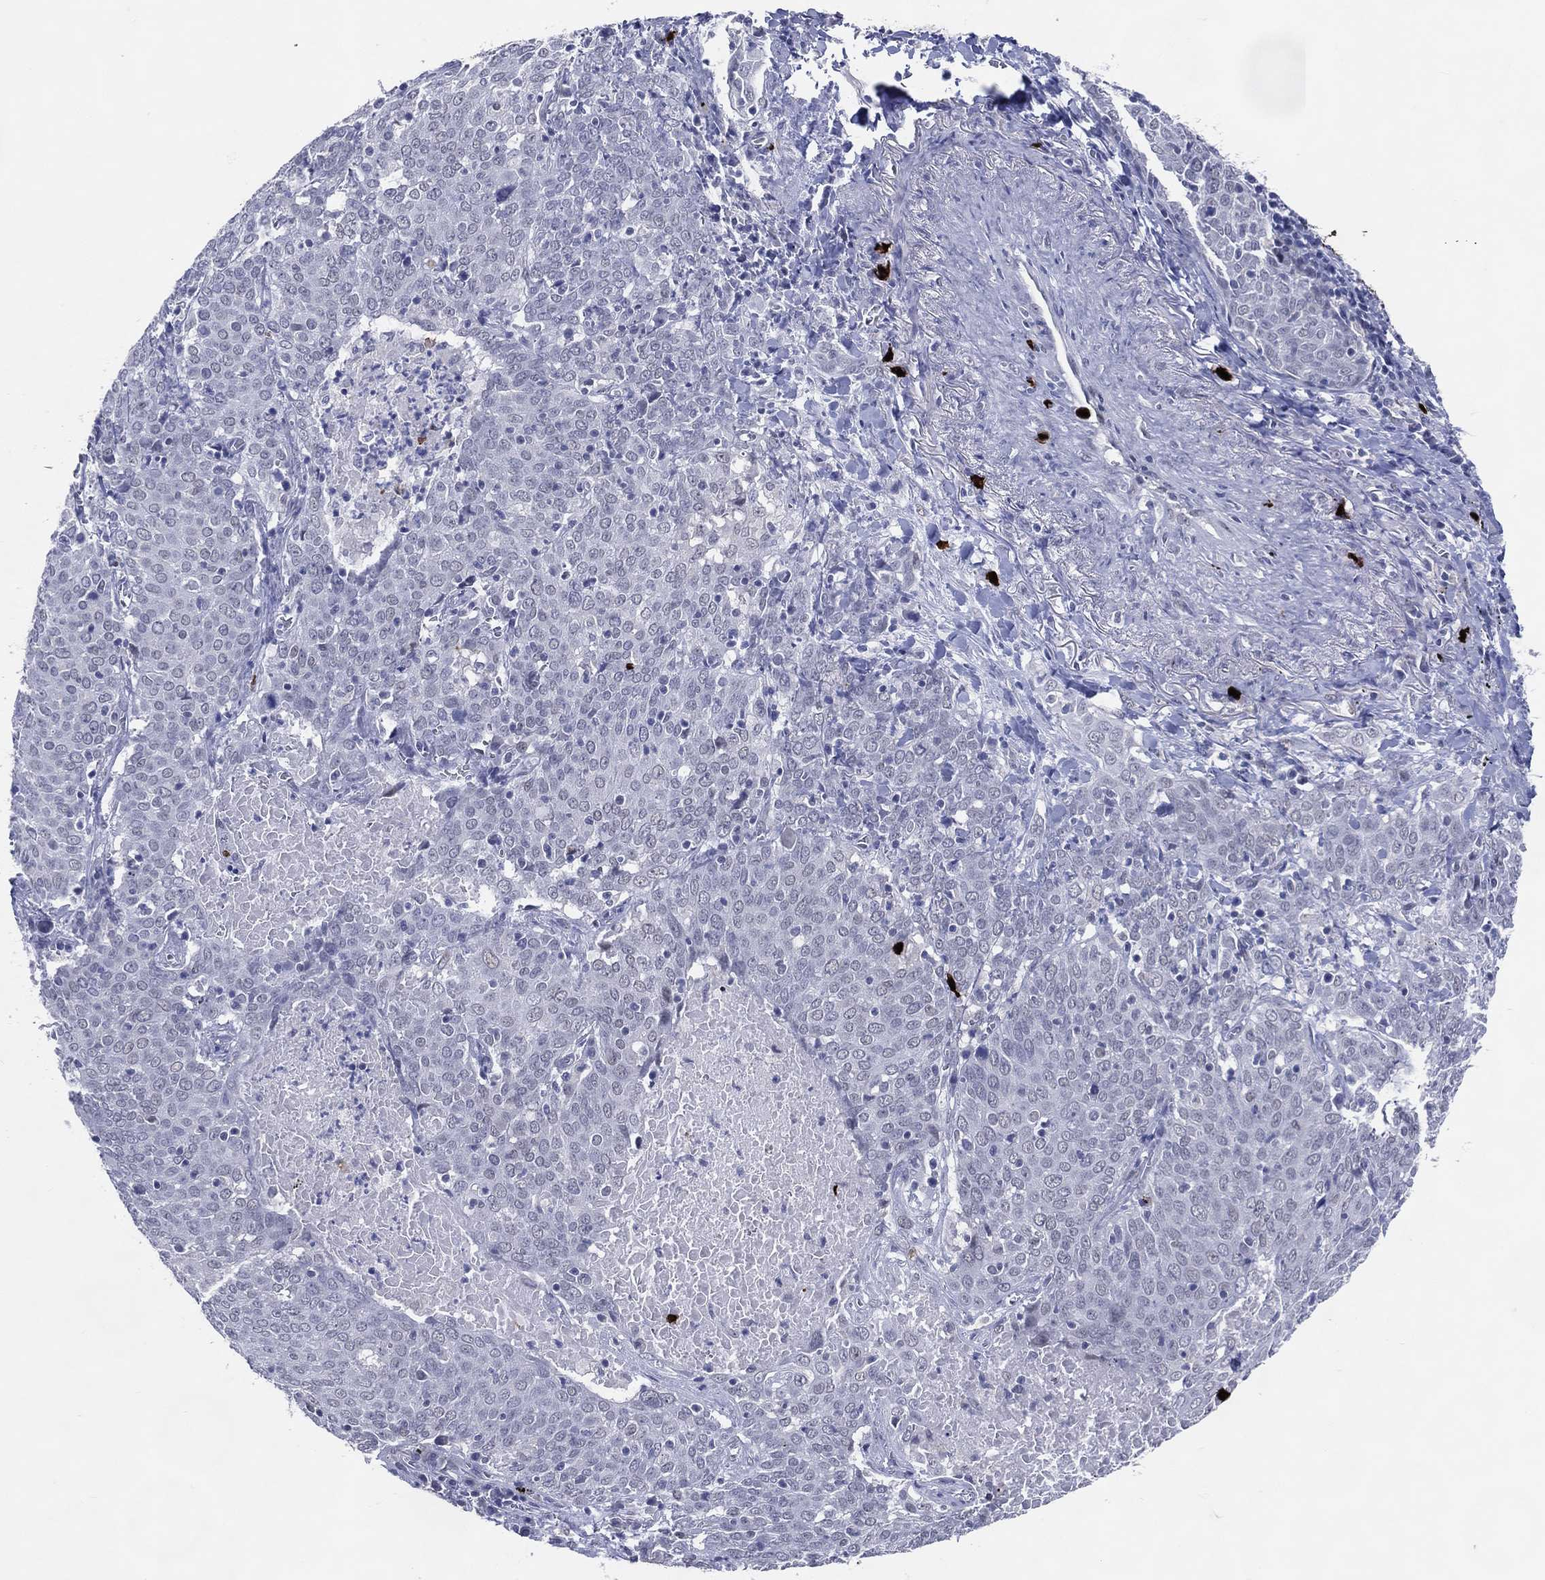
{"staining": {"intensity": "negative", "quantity": "none", "location": "none"}, "tissue": "lung cancer", "cell_type": "Tumor cells", "image_type": "cancer", "snomed": [{"axis": "morphology", "description": "Squamous cell carcinoma, NOS"}, {"axis": "topography", "description": "Lung"}], "caption": "DAB immunohistochemical staining of lung squamous cell carcinoma displays no significant expression in tumor cells.", "gene": "CFAP58", "patient": {"sex": "male", "age": 82}}